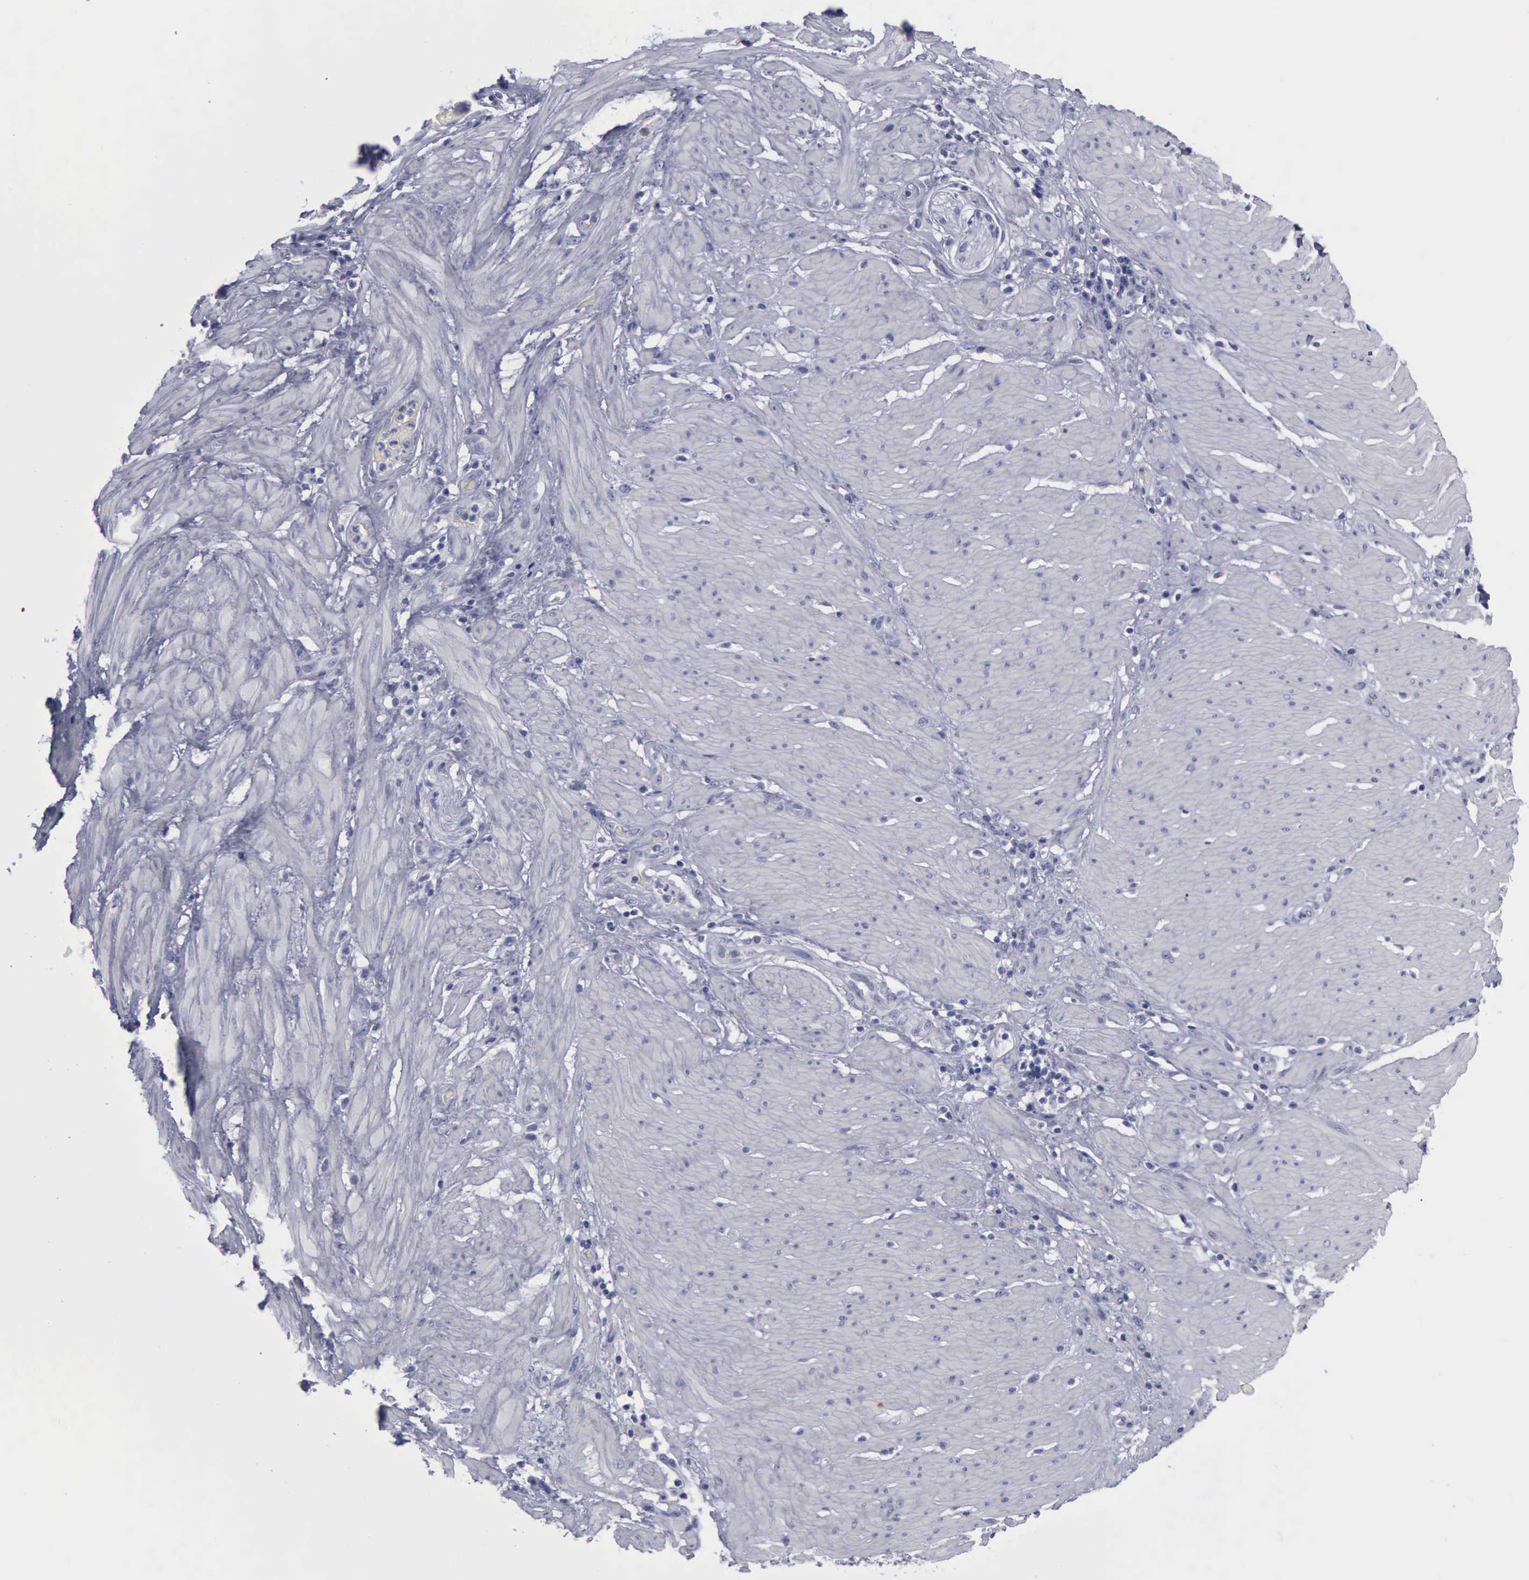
{"staining": {"intensity": "negative", "quantity": "none", "location": "none"}, "tissue": "stomach cancer", "cell_type": "Tumor cells", "image_type": "cancer", "snomed": [{"axis": "morphology", "description": "Adenocarcinoma, NOS"}, {"axis": "topography", "description": "Stomach, lower"}], "caption": "Tumor cells show no significant expression in stomach cancer (adenocarcinoma).", "gene": "KRT13", "patient": {"sex": "male", "age": 88}}